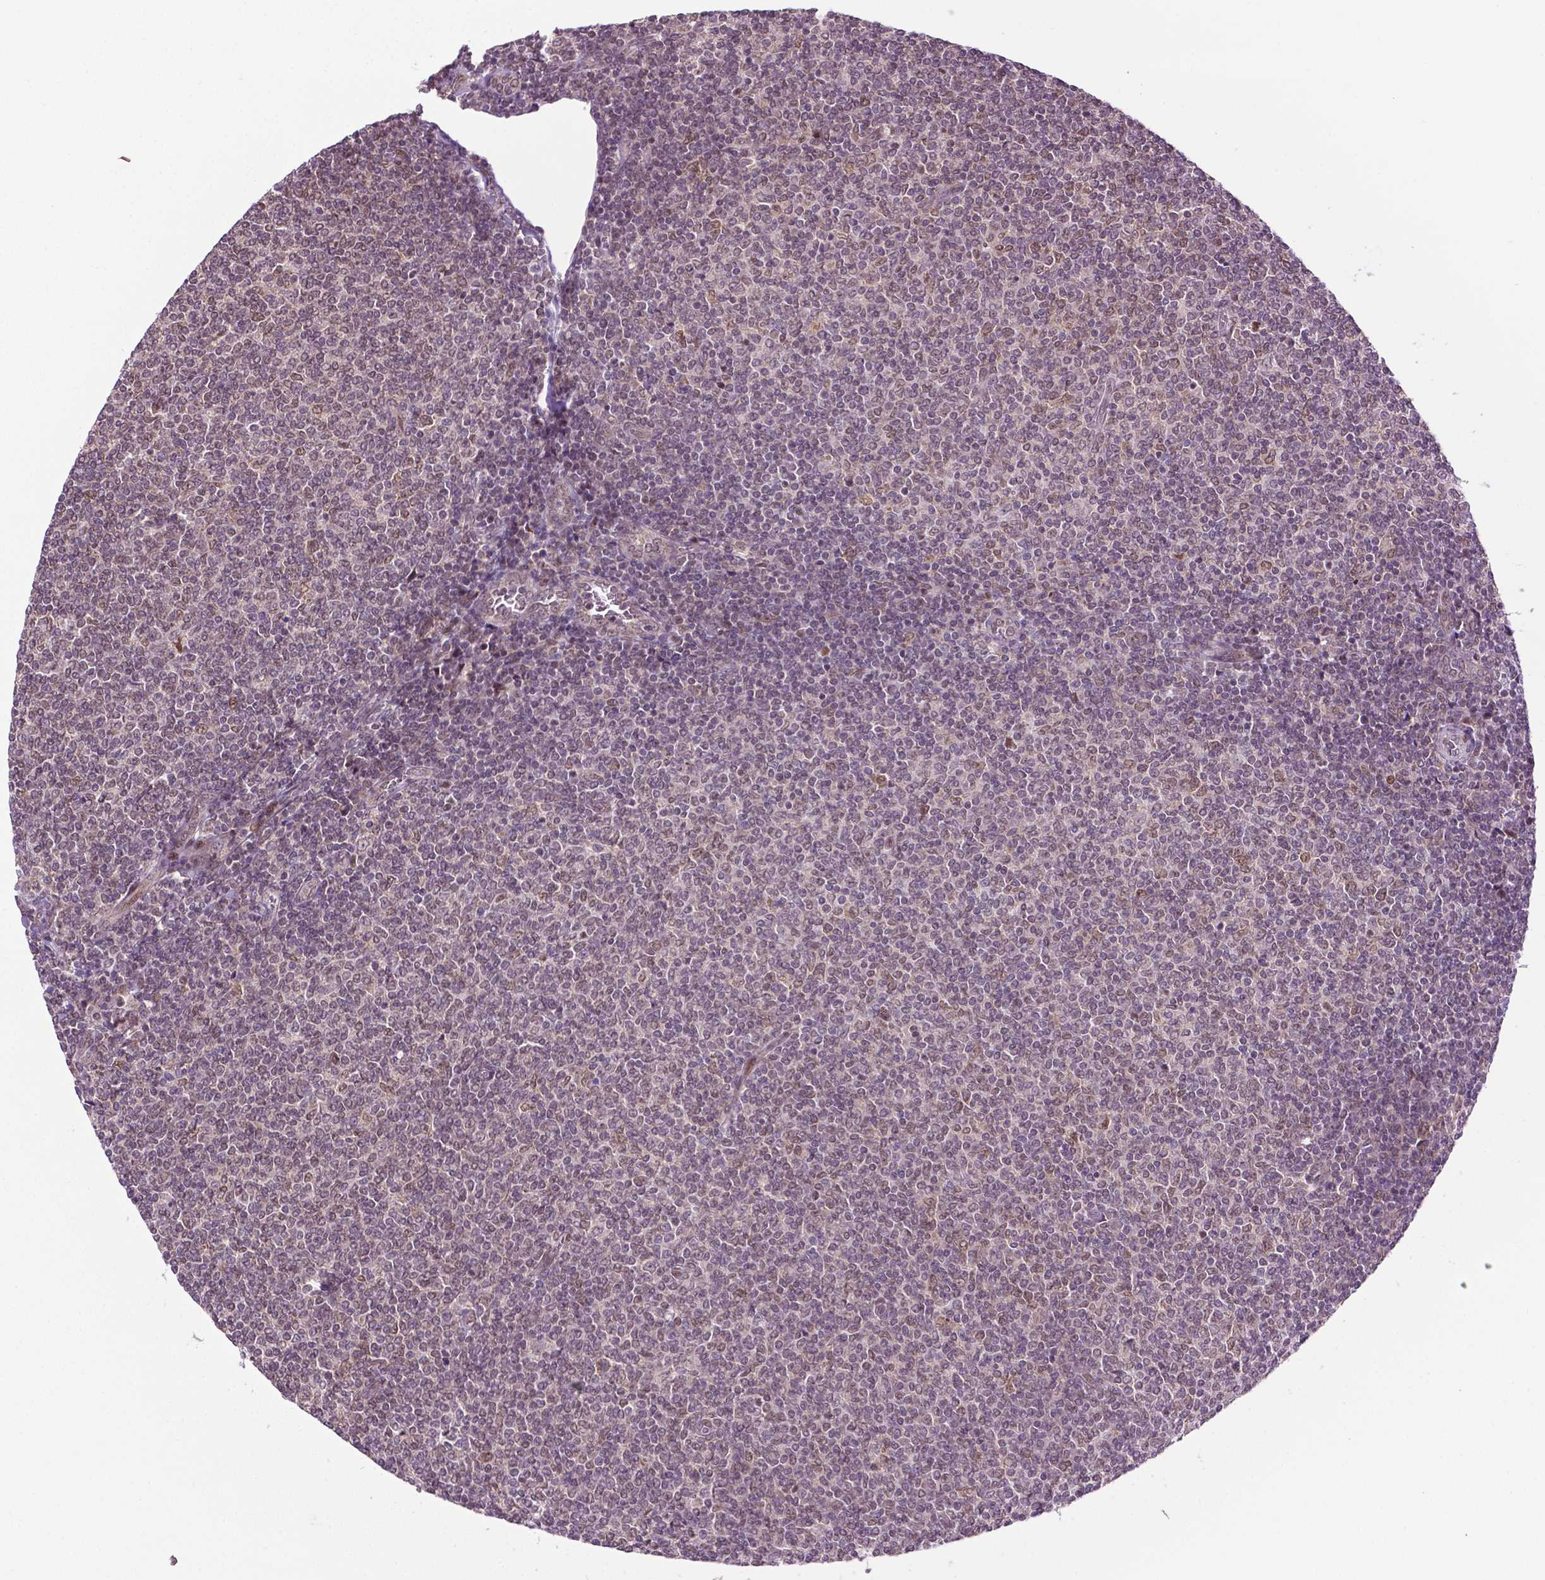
{"staining": {"intensity": "moderate", "quantity": "<25%", "location": "nuclear"}, "tissue": "lymphoma", "cell_type": "Tumor cells", "image_type": "cancer", "snomed": [{"axis": "morphology", "description": "Malignant lymphoma, non-Hodgkin's type, Low grade"}, {"axis": "topography", "description": "Lymph node"}], "caption": "The micrograph shows a brown stain indicating the presence of a protein in the nuclear of tumor cells in low-grade malignant lymphoma, non-Hodgkin's type. (DAB IHC, brown staining for protein, blue staining for nuclei).", "gene": "ZNF41", "patient": {"sex": "male", "age": 52}}